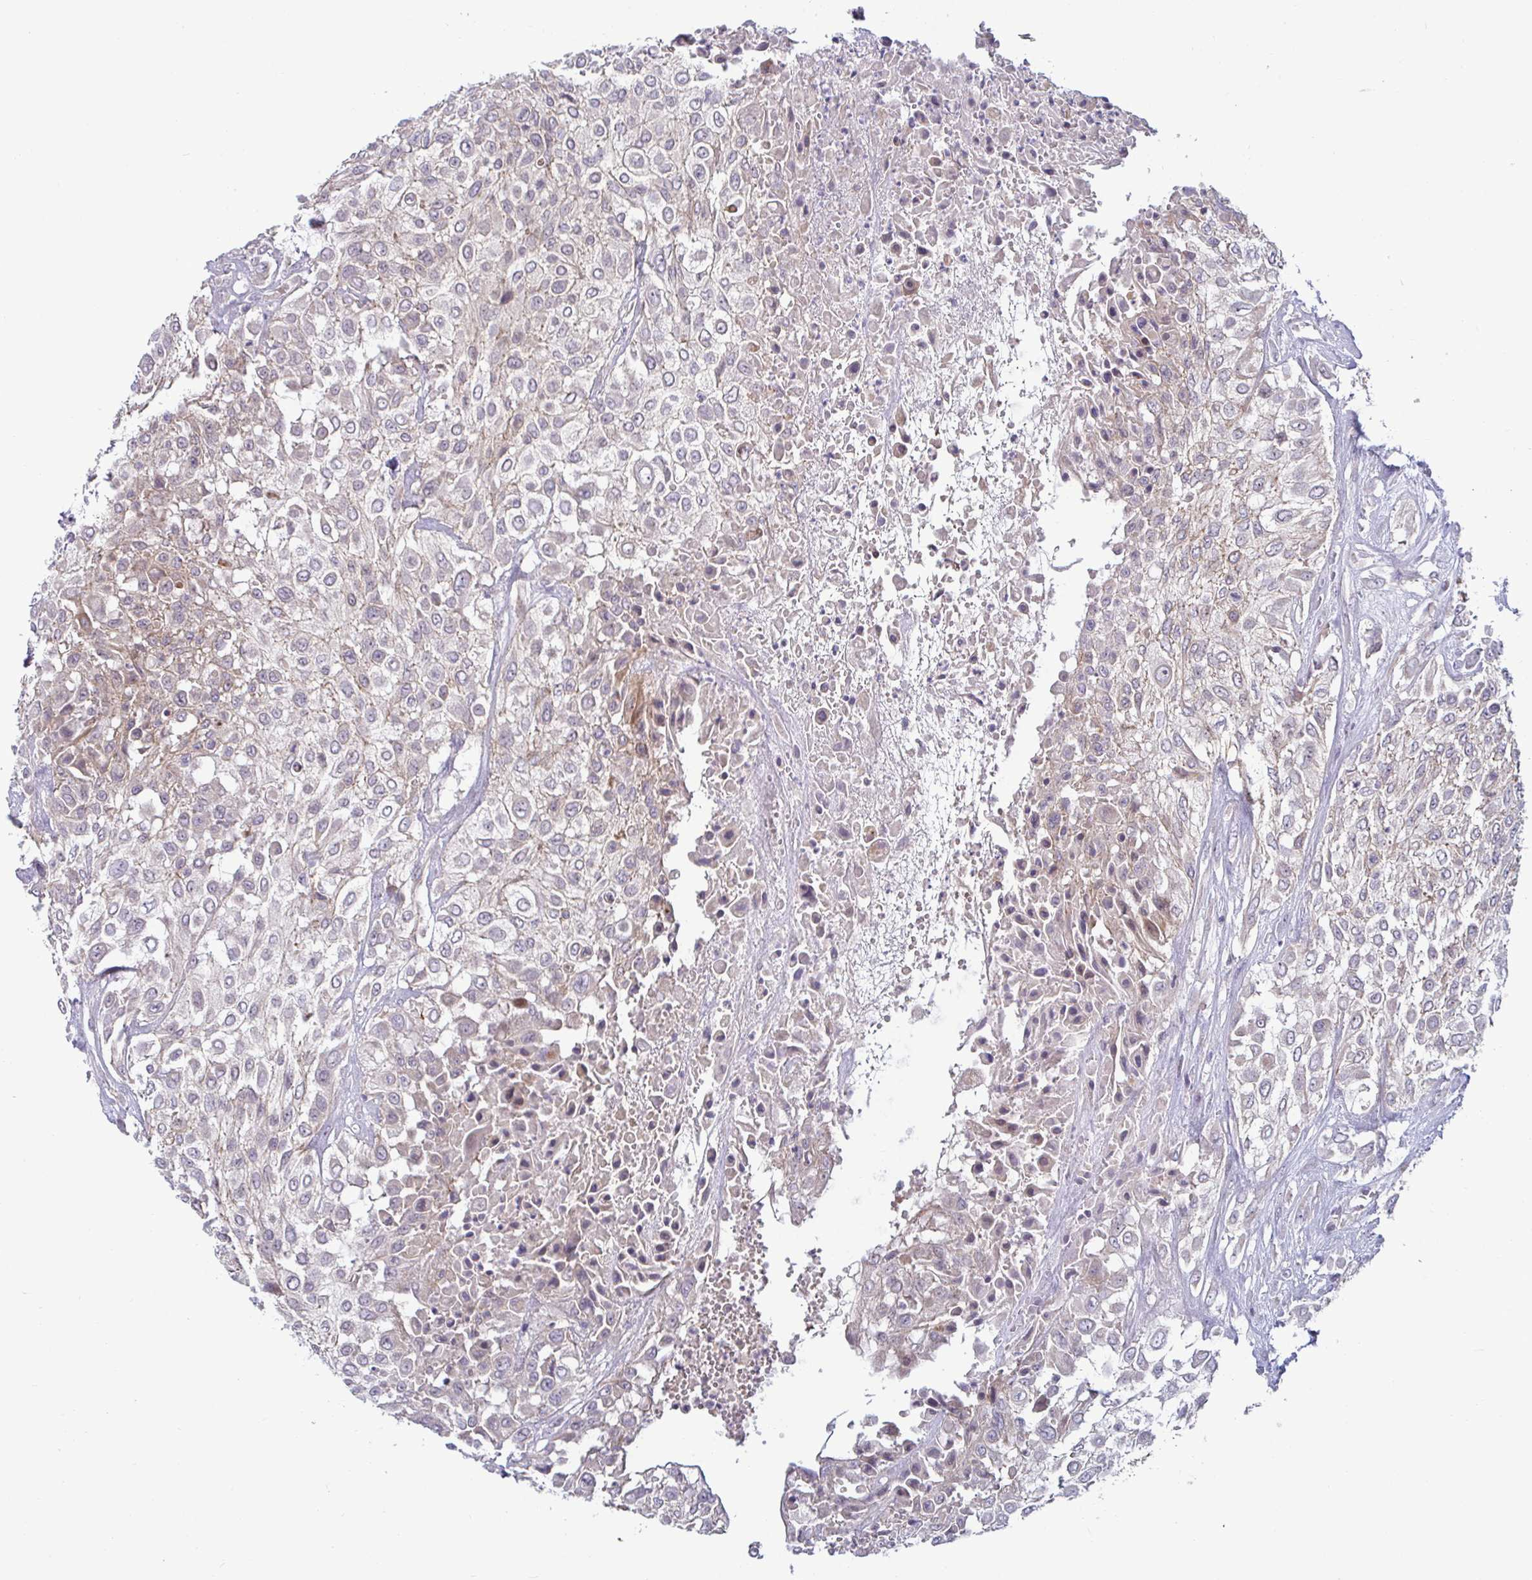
{"staining": {"intensity": "weak", "quantity": "<25%", "location": "cytoplasmic/membranous"}, "tissue": "urothelial cancer", "cell_type": "Tumor cells", "image_type": "cancer", "snomed": [{"axis": "morphology", "description": "Urothelial carcinoma, High grade"}, {"axis": "topography", "description": "Urinary bladder"}], "caption": "High power microscopy micrograph of an IHC micrograph of urothelial cancer, revealing no significant positivity in tumor cells.", "gene": "GSTM1", "patient": {"sex": "male", "age": 57}}